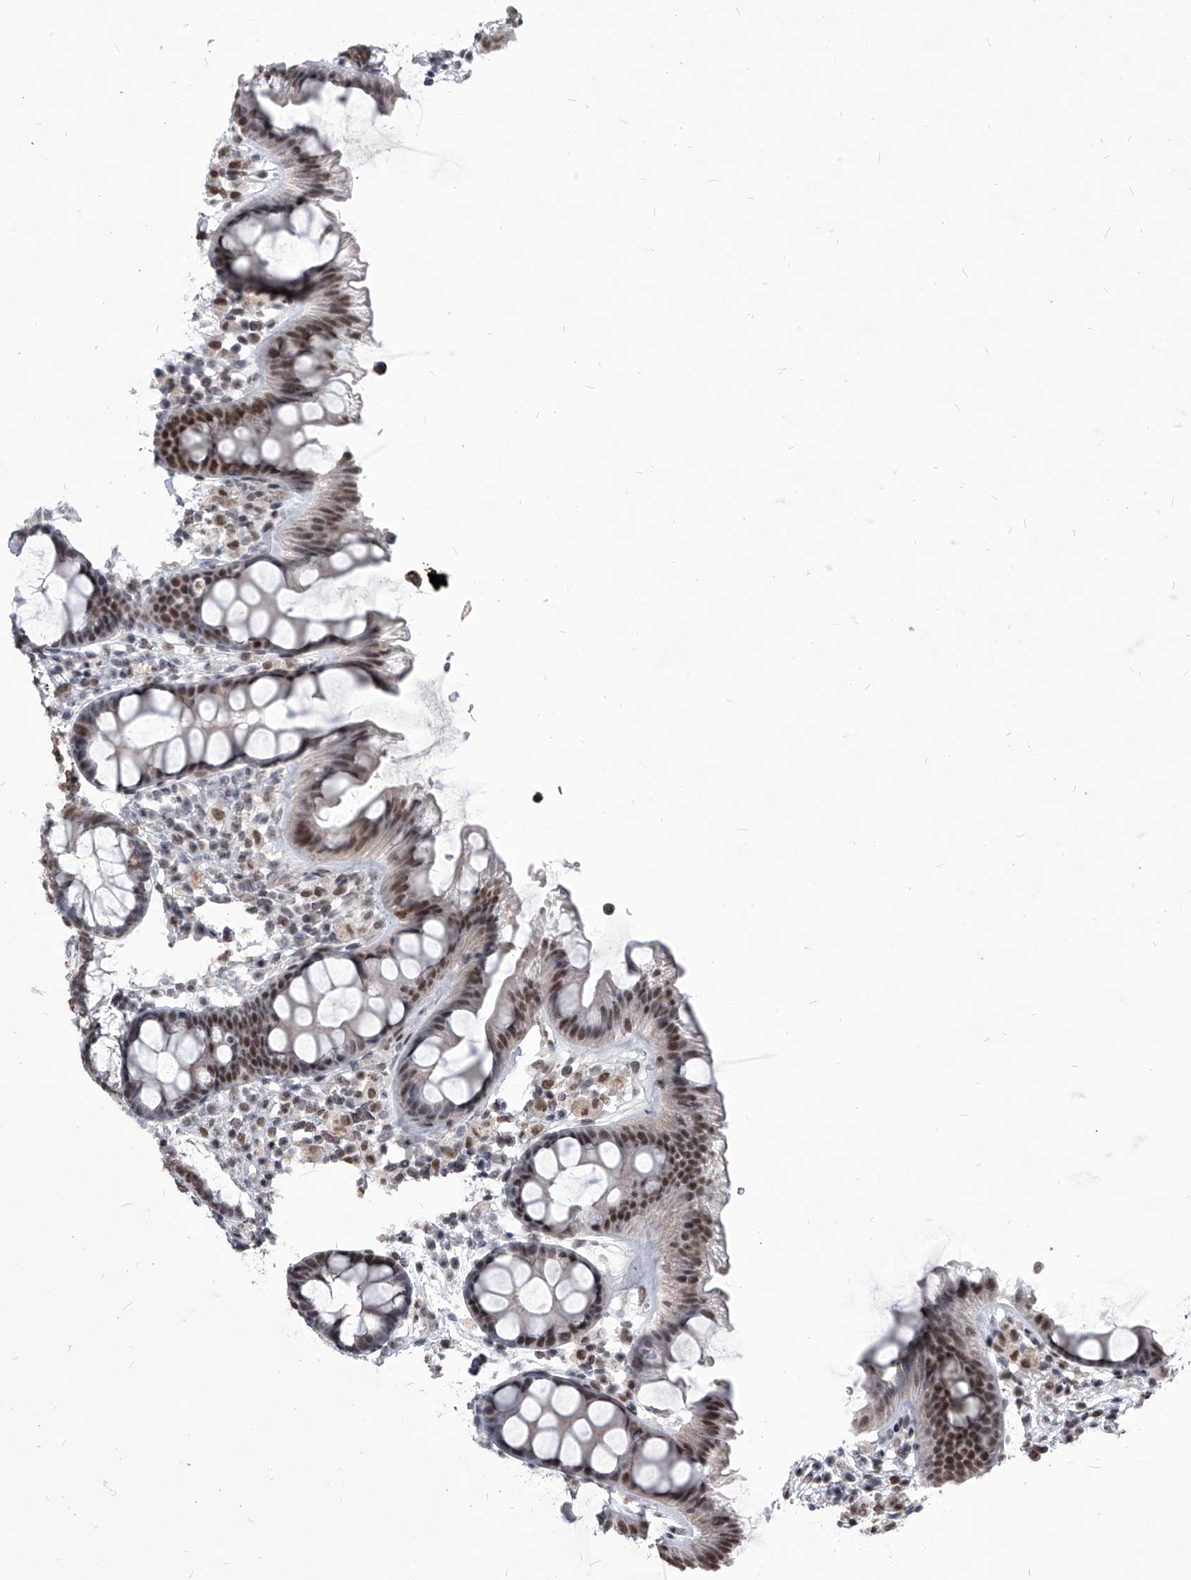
{"staining": {"intensity": "moderate", "quantity": ">75%", "location": "nuclear"}, "tissue": "colon", "cell_type": "Endothelial cells", "image_type": "normal", "snomed": [{"axis": "morphology", "description": "Normal tissue, NOS"}, {"axis": "topography", "description": "Colon"}], "caption": "Protein expression analysis of benign human colon reveals moderate nuclear positivity in approximately >75% of endothelial cells. (DAB (3,3'-diaminobenzidine) IHC, brown staining for protein, blue staining for nuclei).", "gene": "PPIL4", "patient": {"sex": "female", "age": 62}}